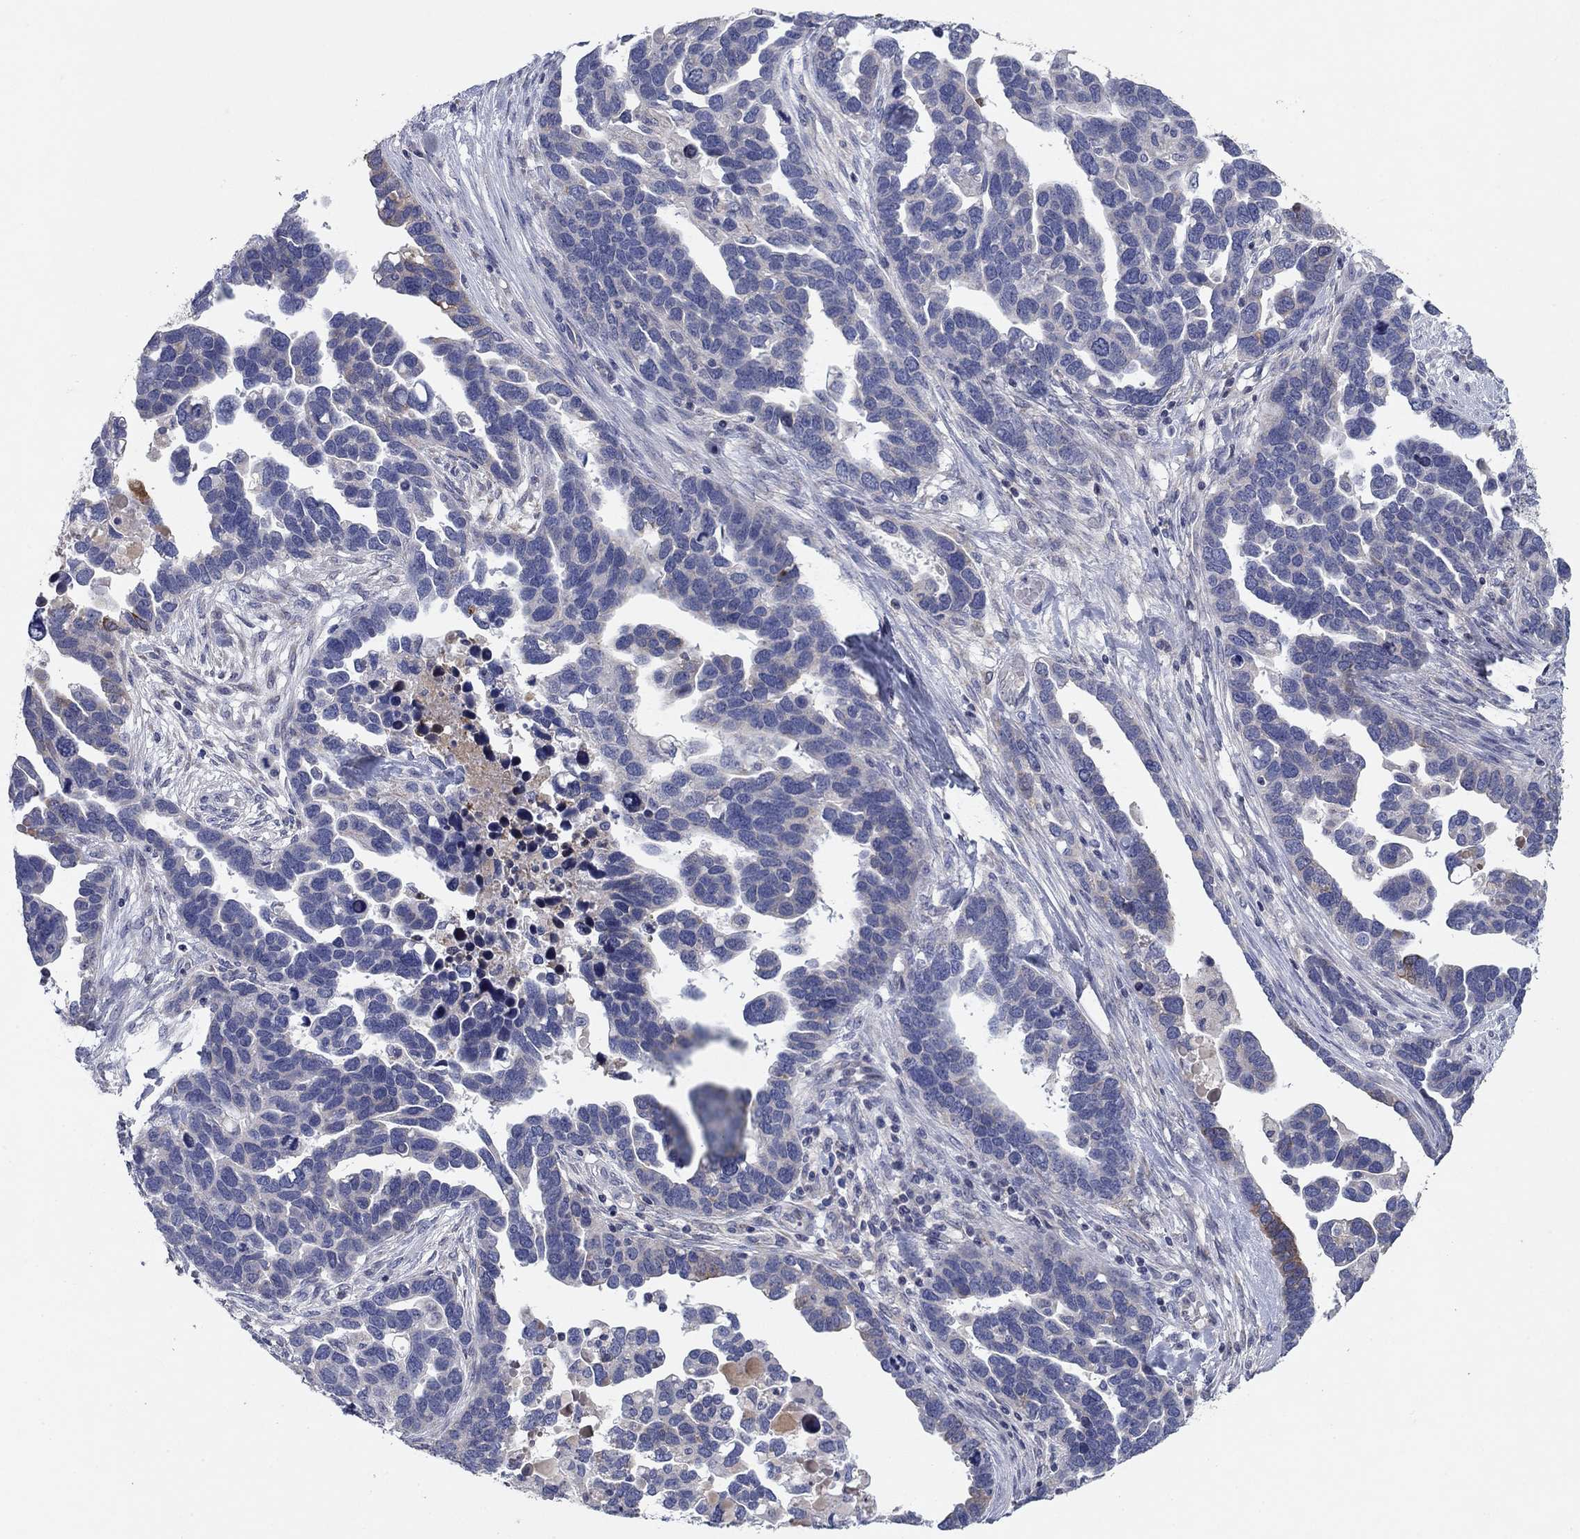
{"staining": {"intensity": "negative", "quantity": "none", "location": "none"}, "tissue": "ovarian cancer", "cell_type": "Tumor cells", "image_type": "cancer", "snomed": [{"axis": "morphology", "description": "Cystadenocarcinoma, serous, NOS"}, {"axis": "topography", "description": "Ovary"}], "caption": "Immunohistochemistry histopathology image of human ovarian serous cystadenocarcinoma stained for a protein (brown), which shows no expression in tumor cells.", "gene": "PTGDS", "patient": {"sex": "female", "age": 54}}